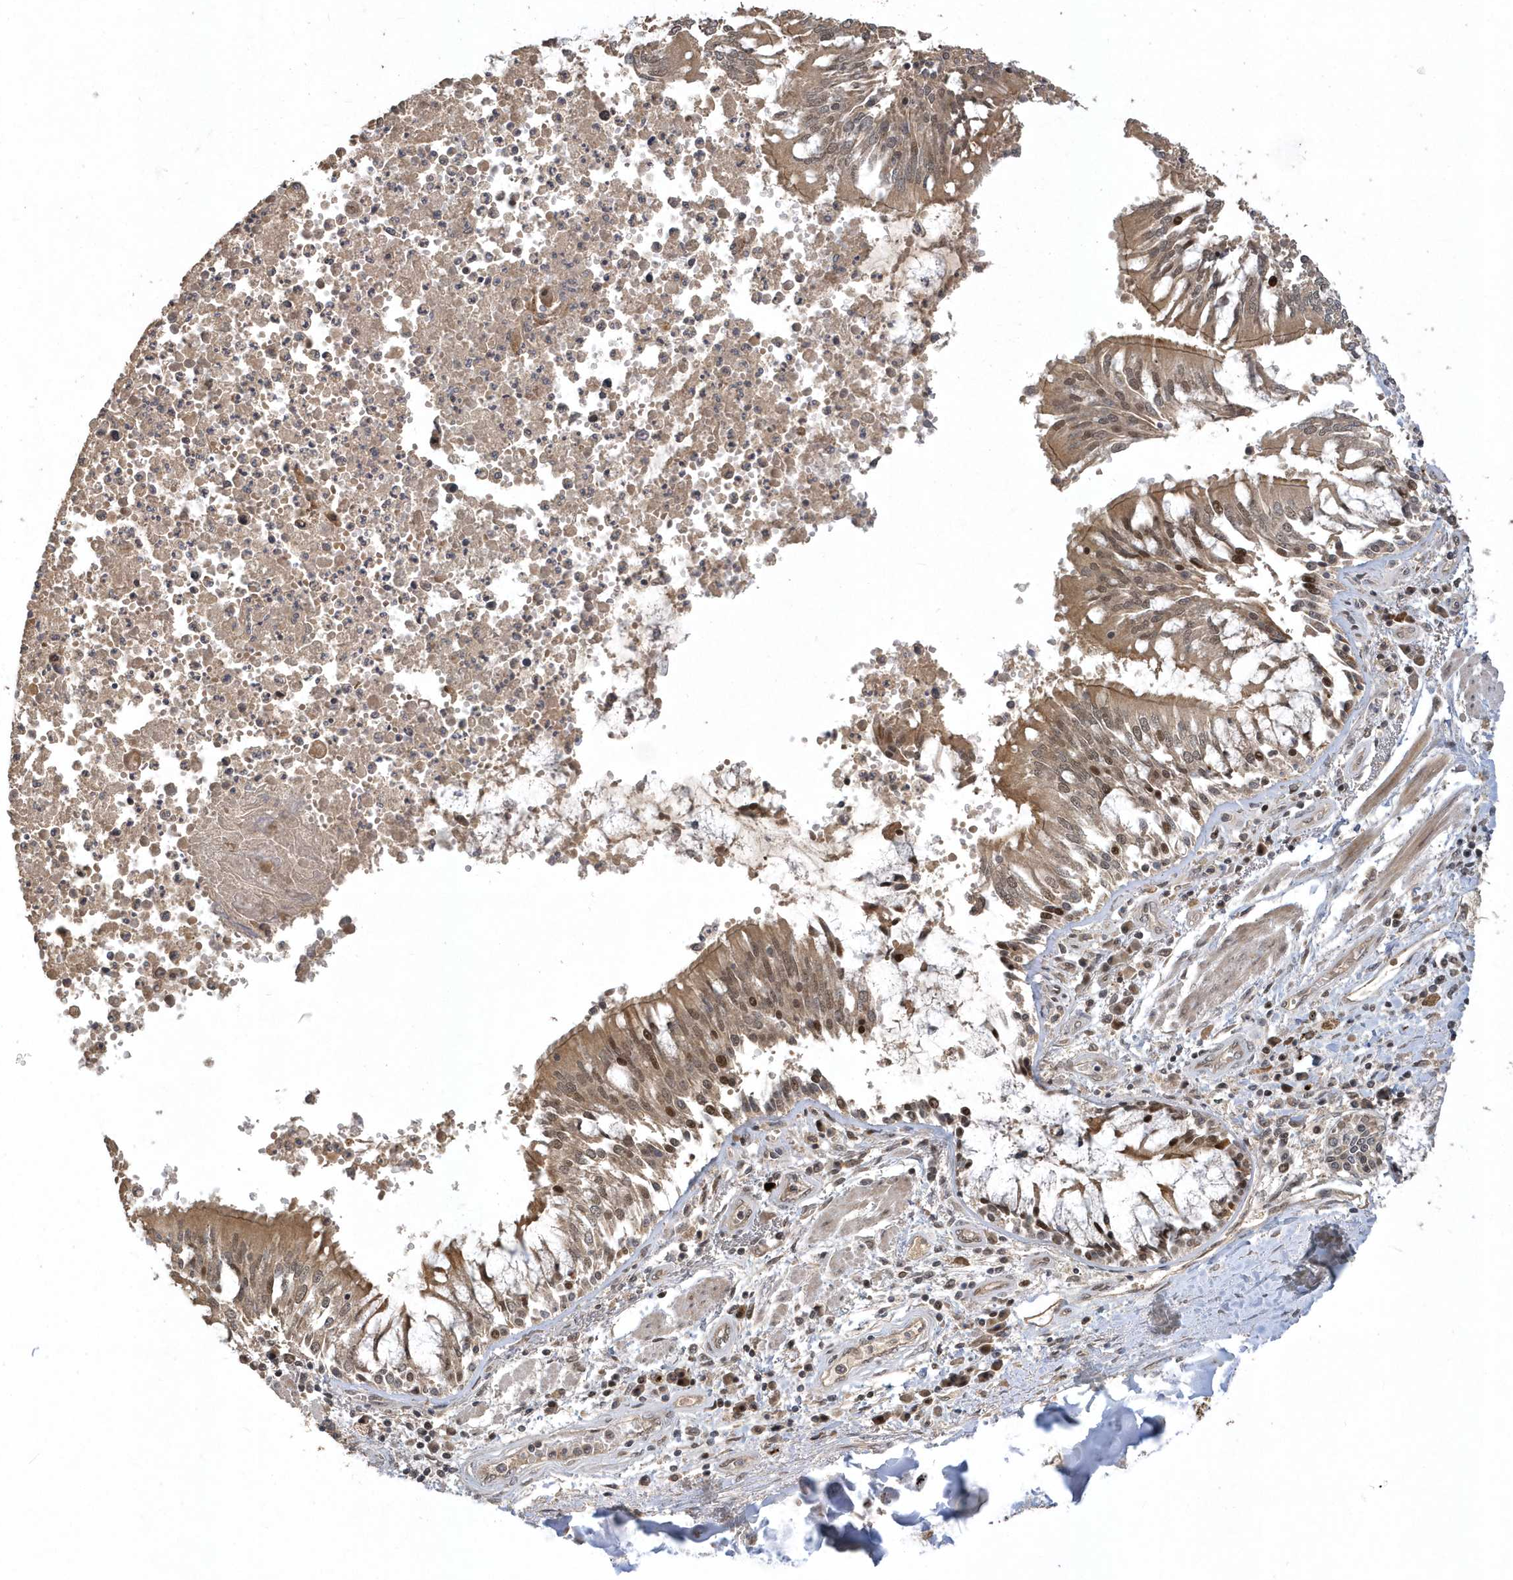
{"staining": {"intensity": "weak", "quantity": ">75%", "location": "cytoplasmic/membranous"}, "tissue": "soft tissue", "cell_type": "Fibroblasts", "image_type": "normal", "snomed": [{"axis": "morphology", "description": "Normal tissue, NOS"}, {"axis": "topography", "description": "Cartilage tissue"}, {"axis": "topography", "description": "Bronchus"}, {"axis": "topography", "description": "Lung"}, {"axis": "topography", "description": "Peripheral nerve tissue"}], "caption": "Immunohistochemical staining of normal soft tissue shows low levels of weak cytoplasmic/membranous staining in approximately >75% of fibroblasts.", "gene": "TRAIP", "patient": {"sex": "female", "age": 49}}